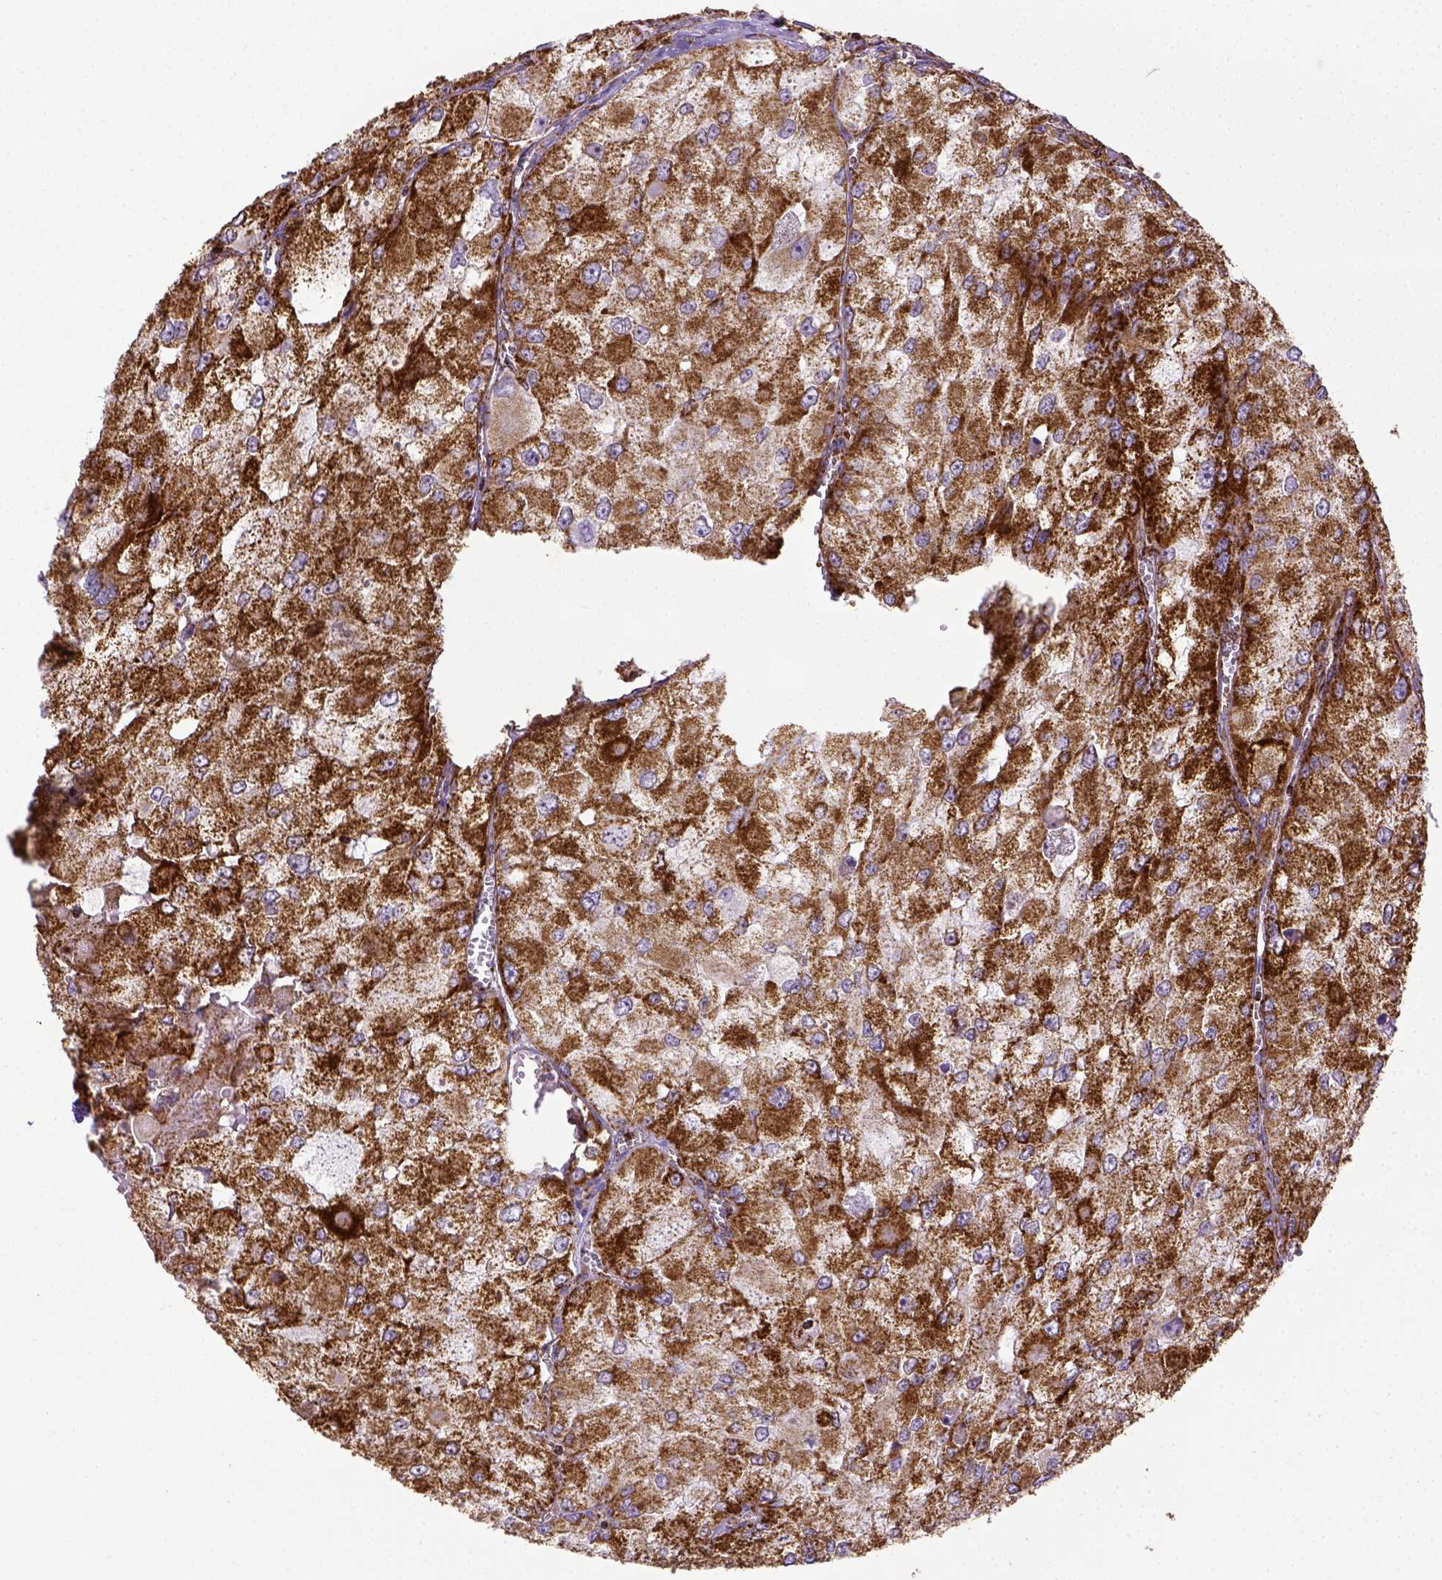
{"staining": {"intensity": "strong", "quantity": ">75%", "location": "cytoplasmic/membranous"}, "tissue": "renal cancer", "cell_type": "Tumor cells", "image_type": "cancer", "snomed": [{"axis": "morphology", "description": "Adenocarcinoma, NOS"}, {"axis": "topography", "description": "Kidney"}], "caption": "A high amount of strong cytoplasmic/membranous positivity is appreciated in approximately >75% of tumor cells in renal cancer (adenocarcinoma) tissue.", "gene": "MT-CO1", "patient": {"sex": "female", "age": 70}}